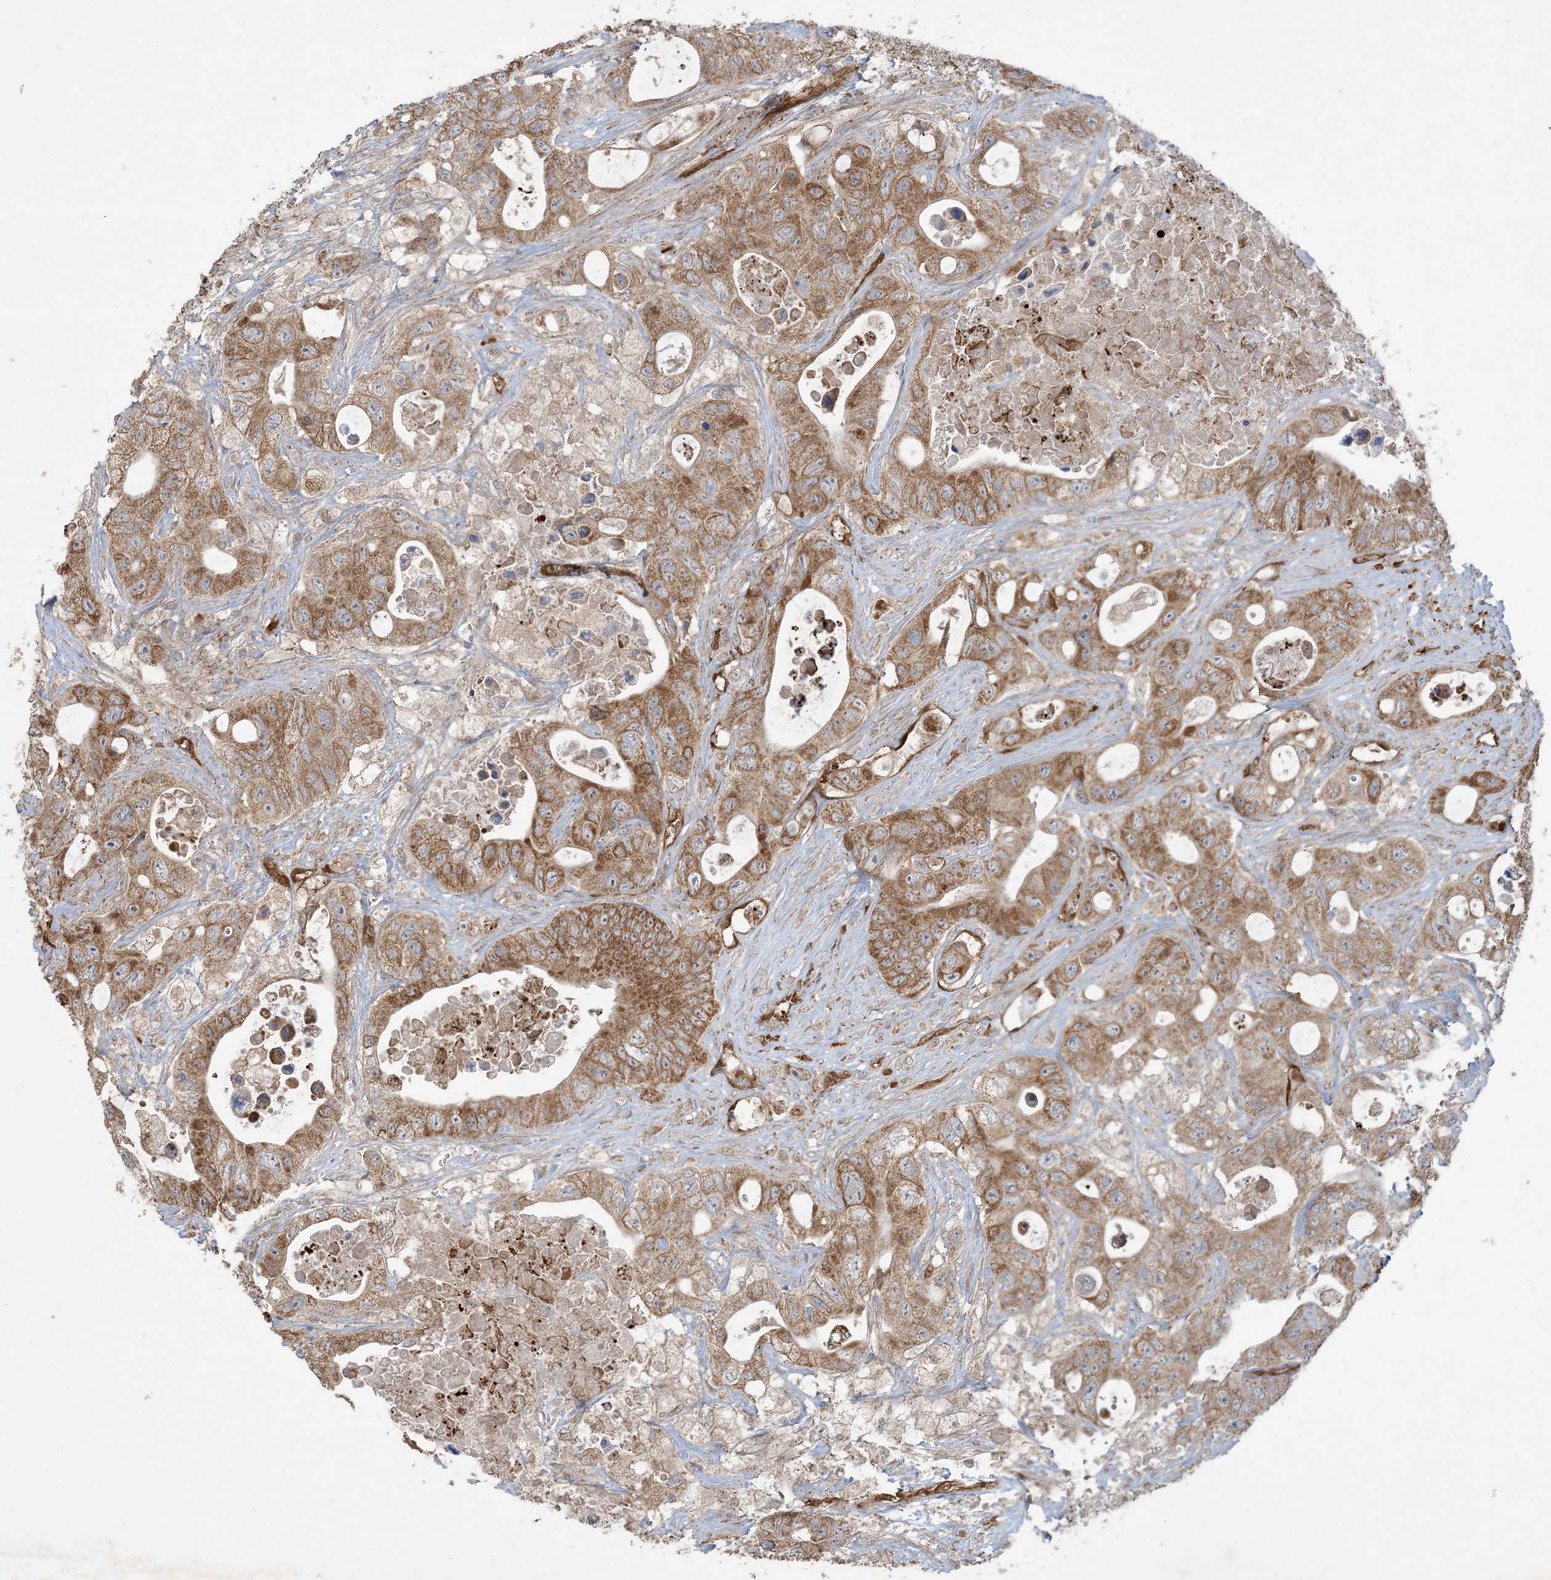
{"staining": {"intensity": "moderate", "quantity": ">75%", "location": "cytoplasmic/membranous"}, "tissue": "colorectal cancer", "cell_type": "Tumor cells", "image_type": "cancer", "snomed": [{"axis": "morphology", "description": "Adenocarcinoma, NOS"}, {"axis": "topography", "description": "Colon"}], "caption": "Protein analysis of colorectal cancer tissue shows moderate cytoplasmic/membranous staining in about >75% of tumor cells. (DAB (3,3'-diaminobenzidine) = brown stain, brightfield microscopy at high magnification).", "gene": "PPM1F", "patient": {"sex": "female", "age": 46}}